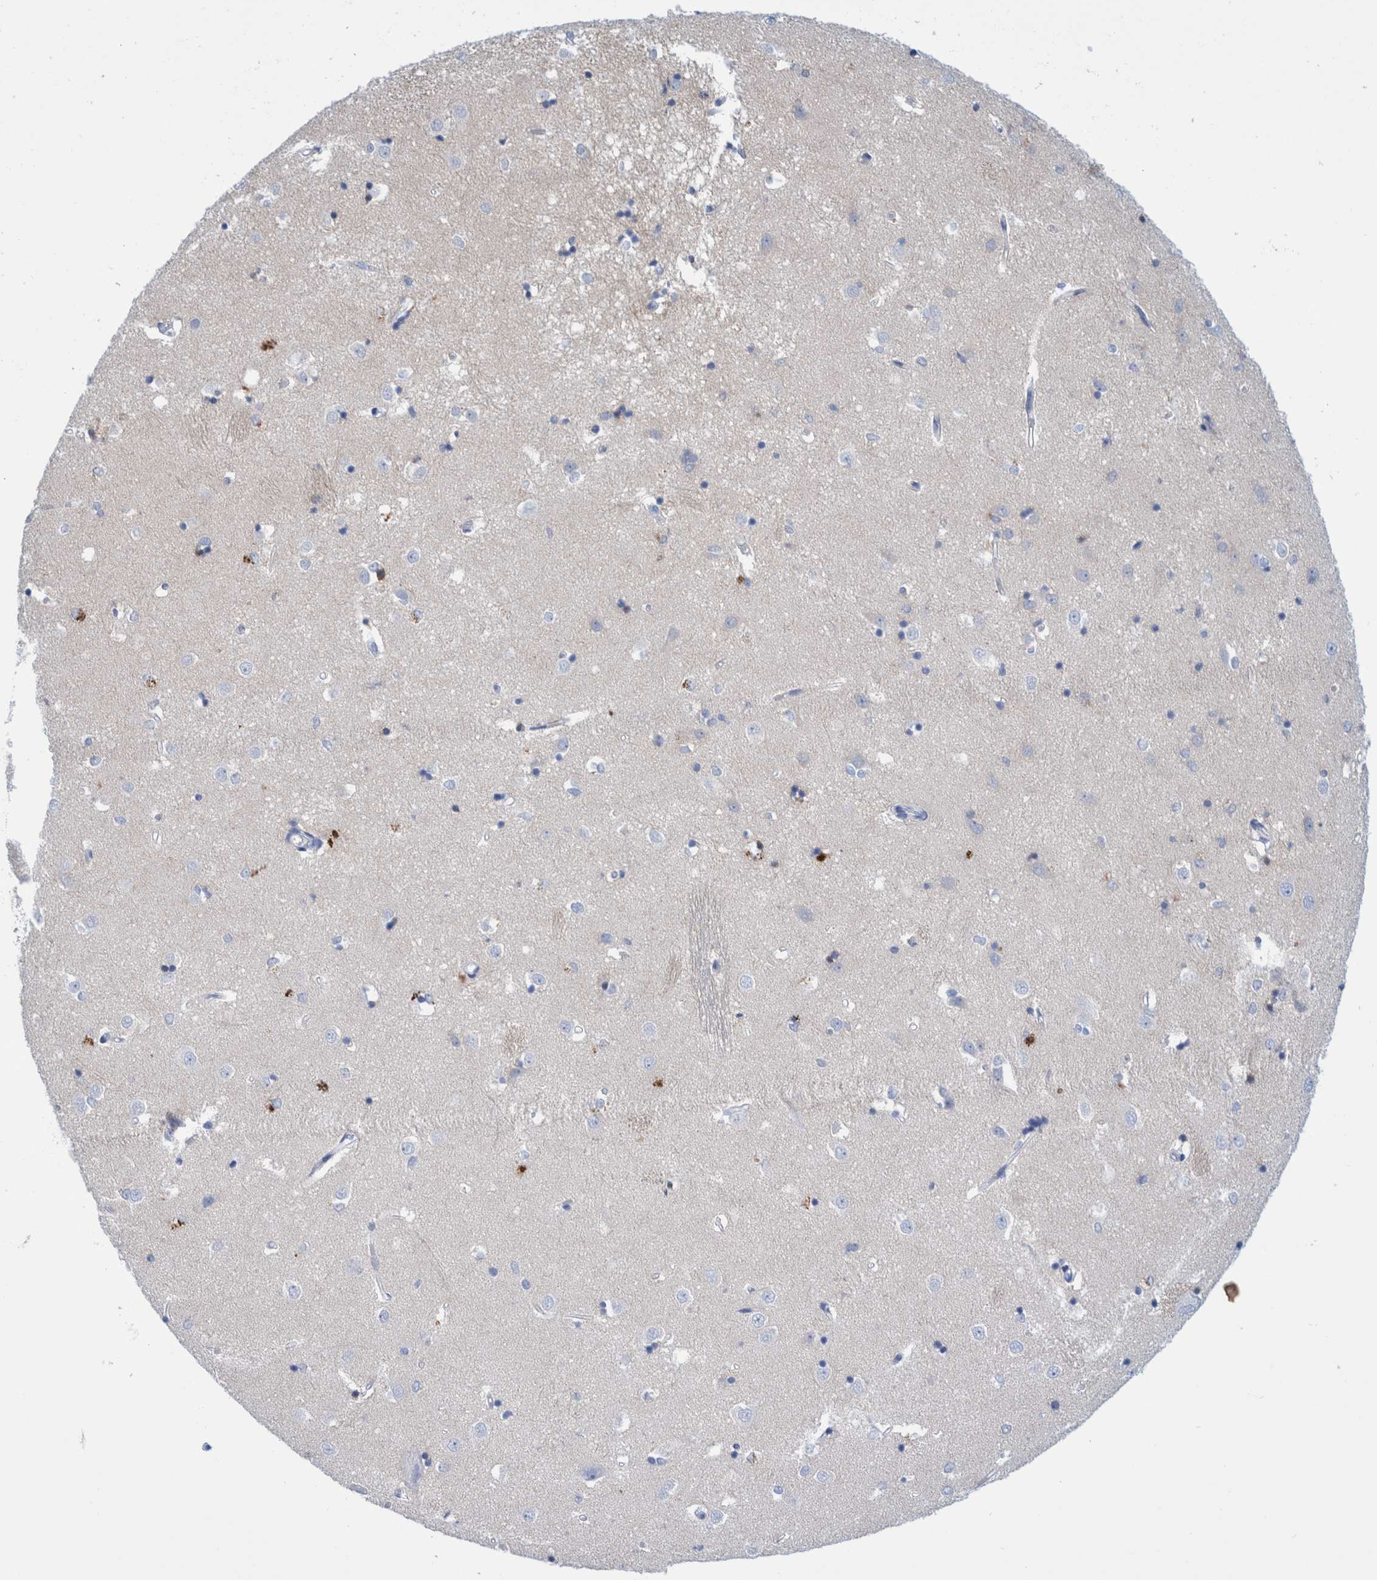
{"staining": {"intensity": "moderate", "quantity": "<25%", "location": "cytoplasmic/membranous"}, "tissue": "caudate", "cell_type": "Glial cells", "image_type": "normal", "snomed": [{"axis": "morphology", "description": "Normal tissue, NOS"}, {"axis": "topography", "description": "Lateral ventricle wall"}], "caption": "Immunohistochemistry (IHC) photomicrograph of benign human caudate stained for a protein (brown), which displays low levels of moderate cytoplasmic/membranous expression in approximately <25% of glial cells.", "gene": "PERP", "patient": {"sex": "male", "age": 45}}